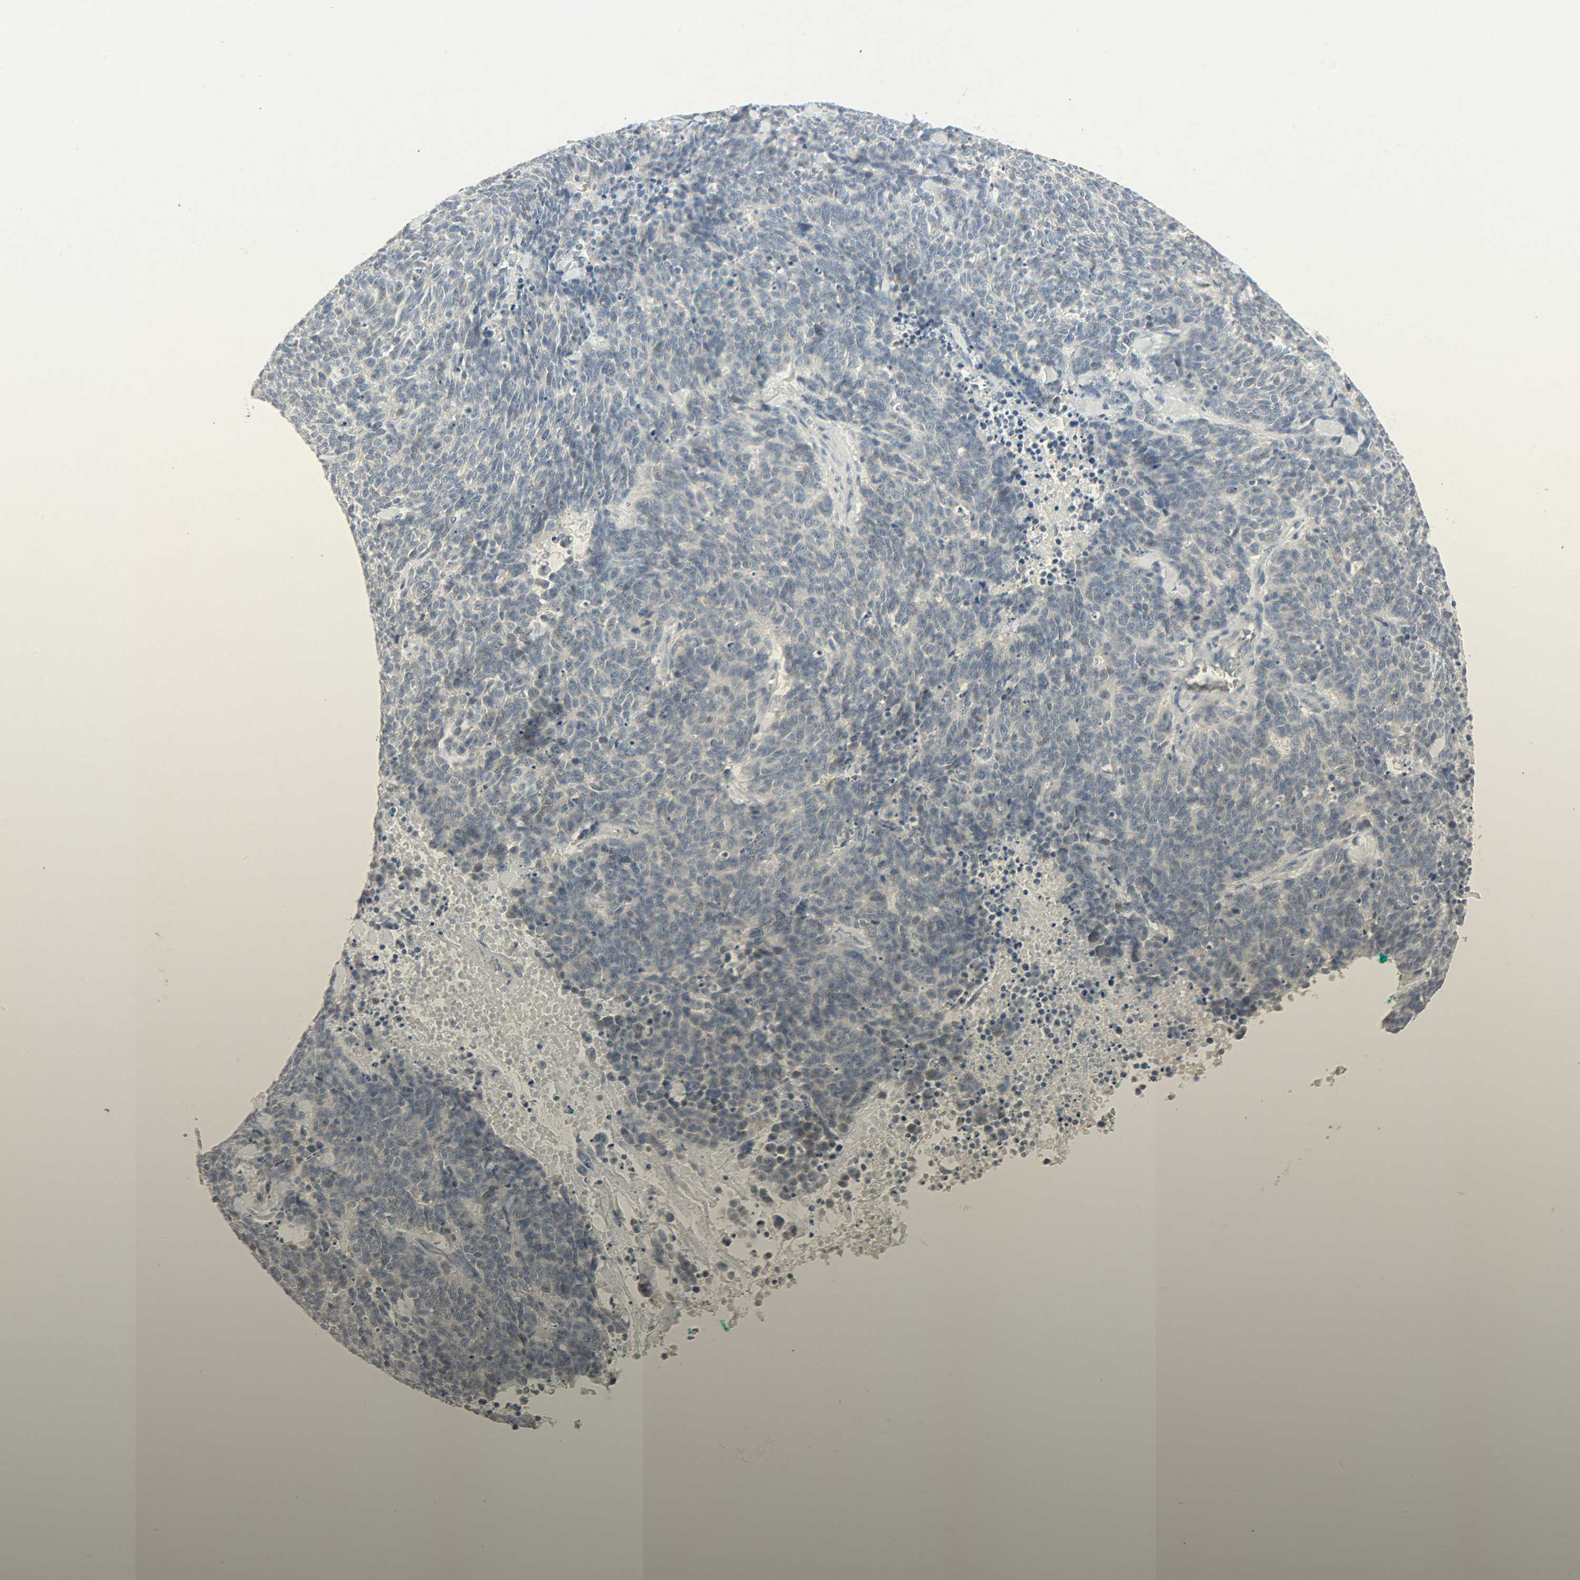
{"staining": {"intensity": "weak", "quantity": "25%-75%", "location": "cytoplasmic/membranous,nuclear"}, "tissue": "lung cancer", "cell_type": "Tumor cells", "image_type": "cancer", "snomed": [{"axis": "morphology", "description": "Neoplasm, malignant, NOS"}, {"axis": "topography", "description": "Lung"}], "caption": "Weak cytoplasmic/membranous and nuclear expression for a protein is present in approximately 25%-75% of tumor cells of lung malignant neoplasm using immunohistochemistry (IHC).", "gene": "CAMK4", "patient": {"sex": "female", "age": 58}}